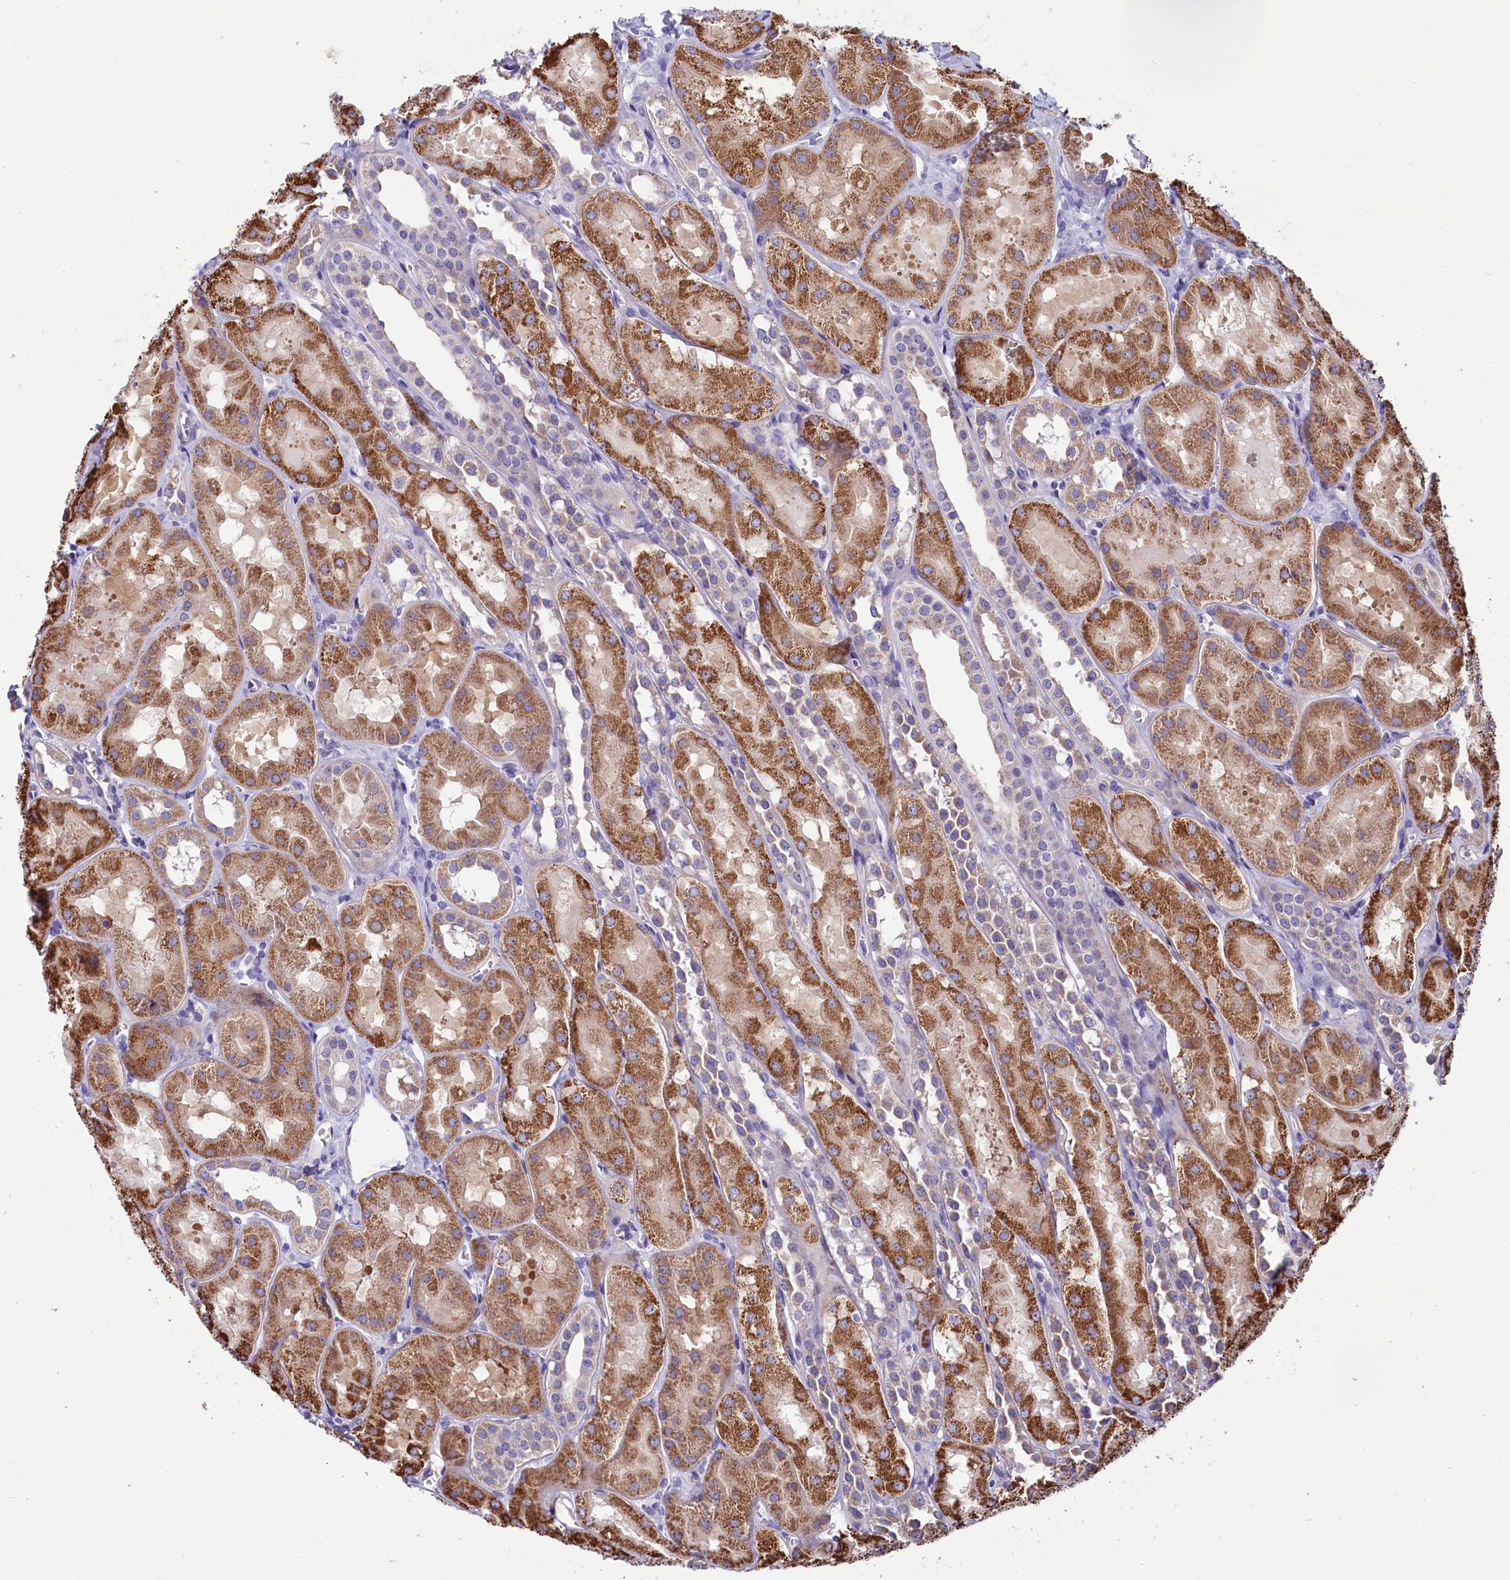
{"staining": {"intensity": "negative", "quantity": "none", "location": "none"}, "tissue": "kidney", "cell_type": "Cells in glomeruli", "image_type": "normal", "snomed": [{"axis": "morphology", "description": "Normal tissue, NOS"}, {"axis": "topography", "description": "Kidney"}, {"axis": "topography", "description": "Urinary bladder"}], "caption": "Kidney stained for a protein using IHC exhibits no expression cells in glomeruli.", "gene": "SCD5", "patient": {"sex": "male", "age": 16}}